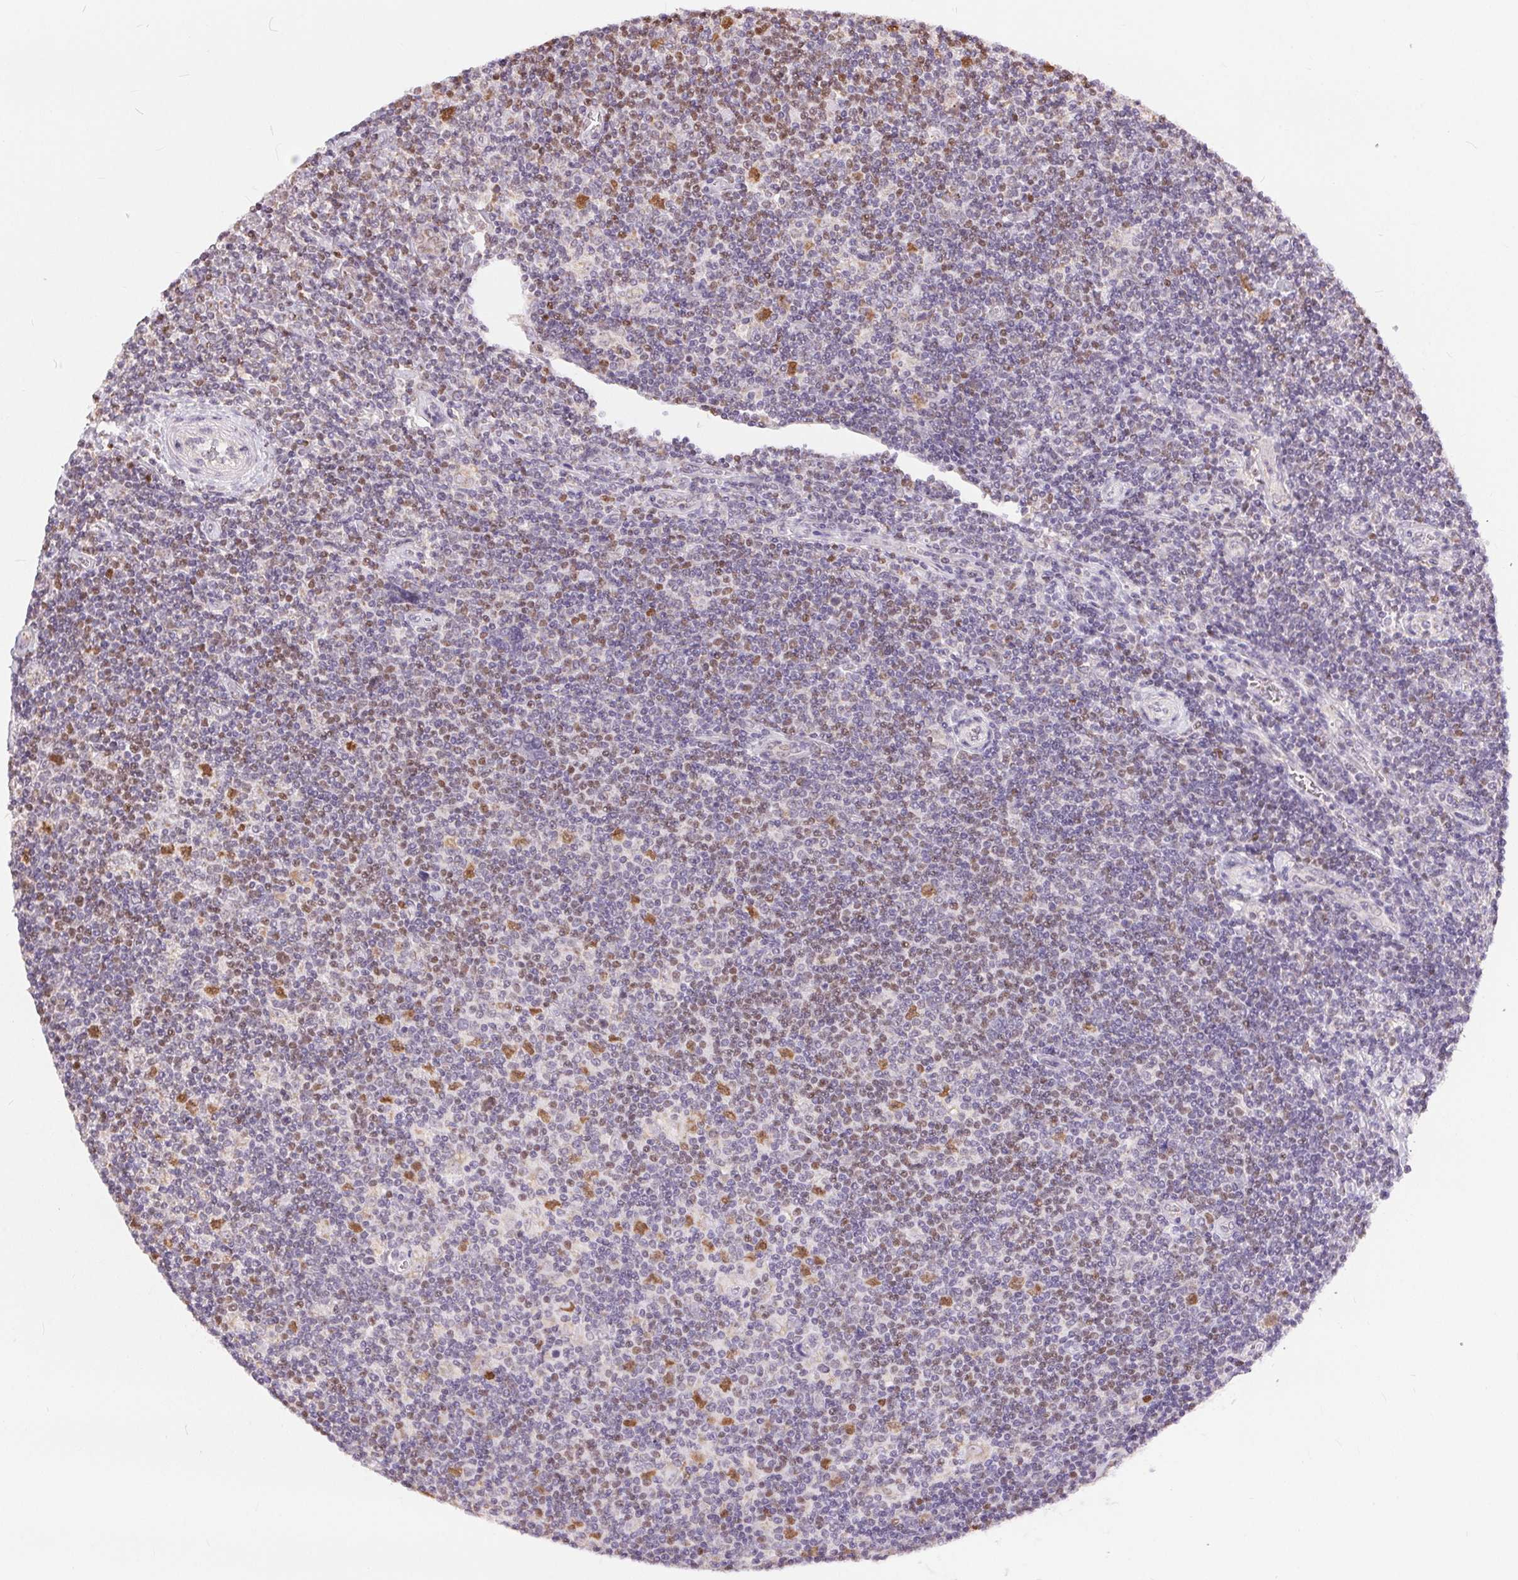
{"staining": {"intensity": "negative", "quantity": "none", "location": "none"}, "tissue": "lymphoma", "cell_type": "Tumor cells", "image_type": "cancer", "snomed": [{"axis": "morphology", "description": "Hodgkin's disease, NOS"}, {"axis": "topography", "description": "Lymph node"}], "caption": "DAB (3,3'-diaminobenzidine) immunohistochemical staining of Hodgkin's disease displays no significant staining in tumor cells.", "gene": "POU2F2", "patient": {"sex": "male", "age": 40}}